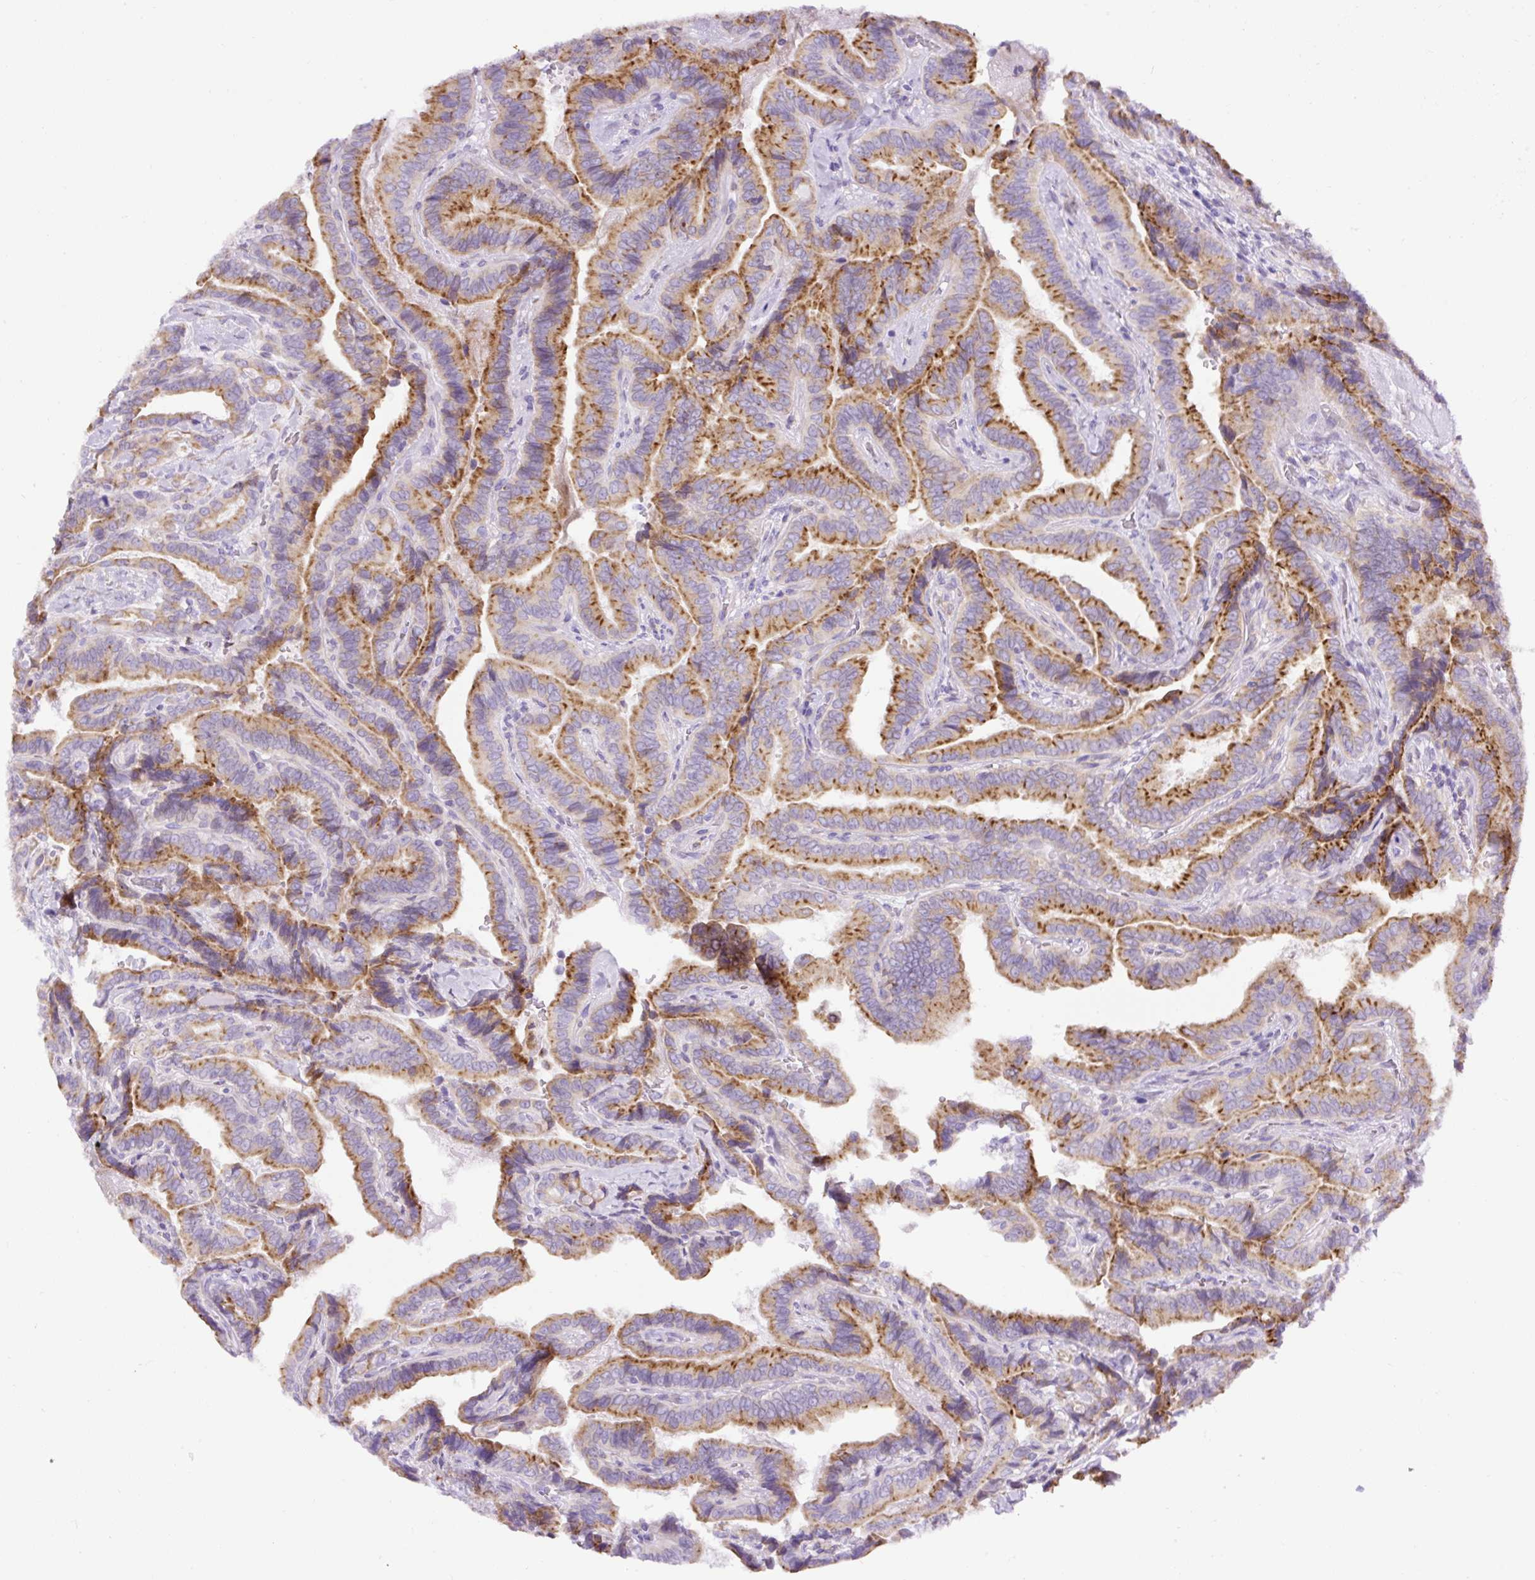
{"staining": {"intensity": "strong", "quantity": "25%-75%", "location": "cytoplasmic/membranous"}, "tissue": "thyroid cancer", "cell_type": "Tumor cells", "image_type": "cancer", "snomed": [{"axis": "morphology", "description": "Papillary adenocarcinoma, NOS"}, {"axis": "topography", "description": "Thyroid gland"}], "caption": "Strong cytoplasmic/membranous staining is identified in about 25%-75% of tumor cells in thyroid cancer.", "gene": "DDOST", "patient": {"sex": "male", "age": 61}}